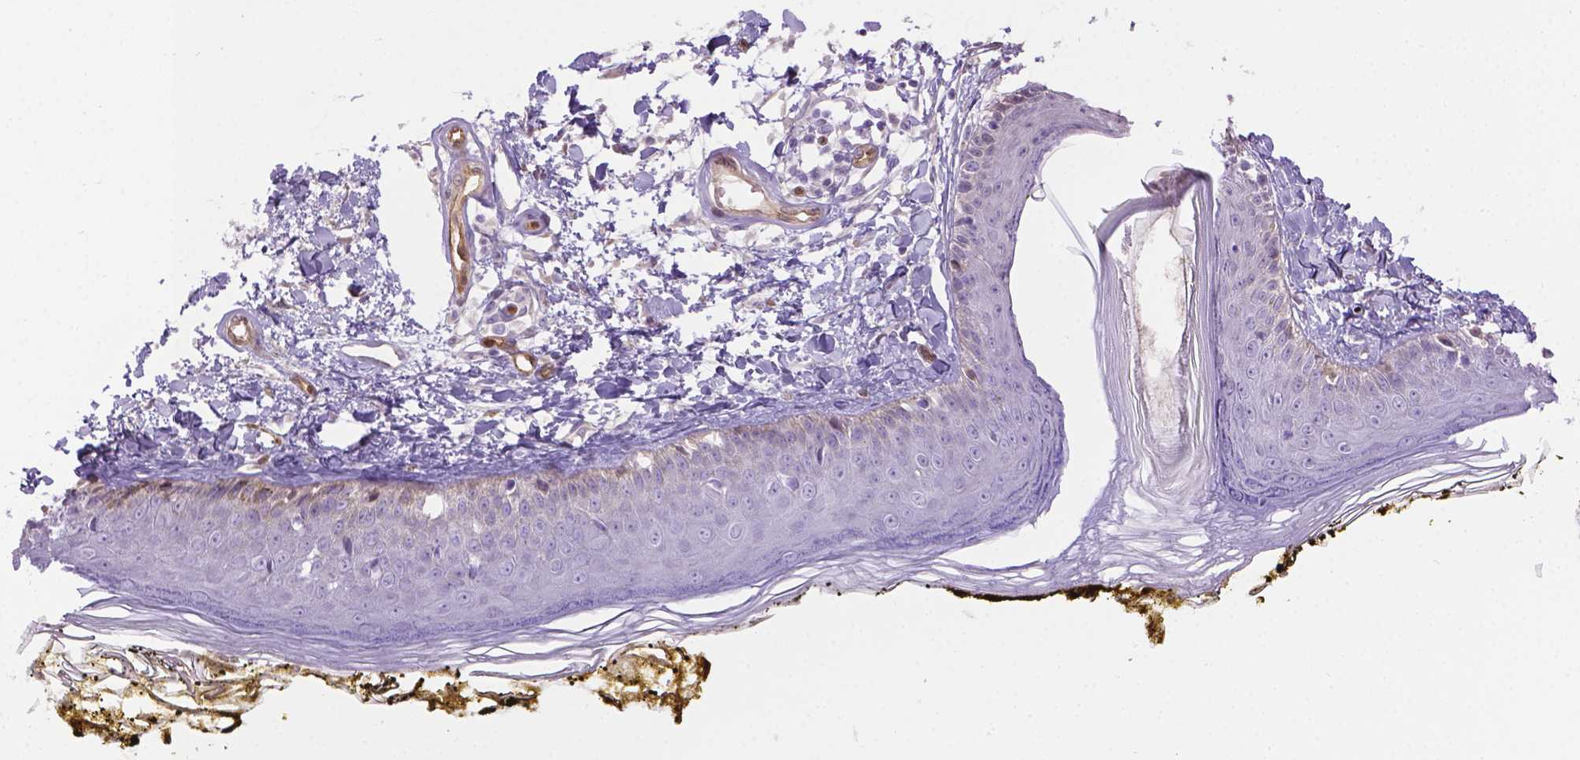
{"staining": {"intensity": "negative", "quantity": "none", "location": "none"}, "tissue": "skin", "cell_type": "Fibroblasts", "image_type": "normal", "snomed": [{"axis": "morphology", "description": "Normal tissue, NOS"}, {"axis": "topography", "description": "Skin"}], "caption": "Immunohistochemical staining of unremarkable human skin reveals no significant positivity in fibroblasts.", "gene": "CLIC4", "patient": {"sex": "male", "age": 76}}